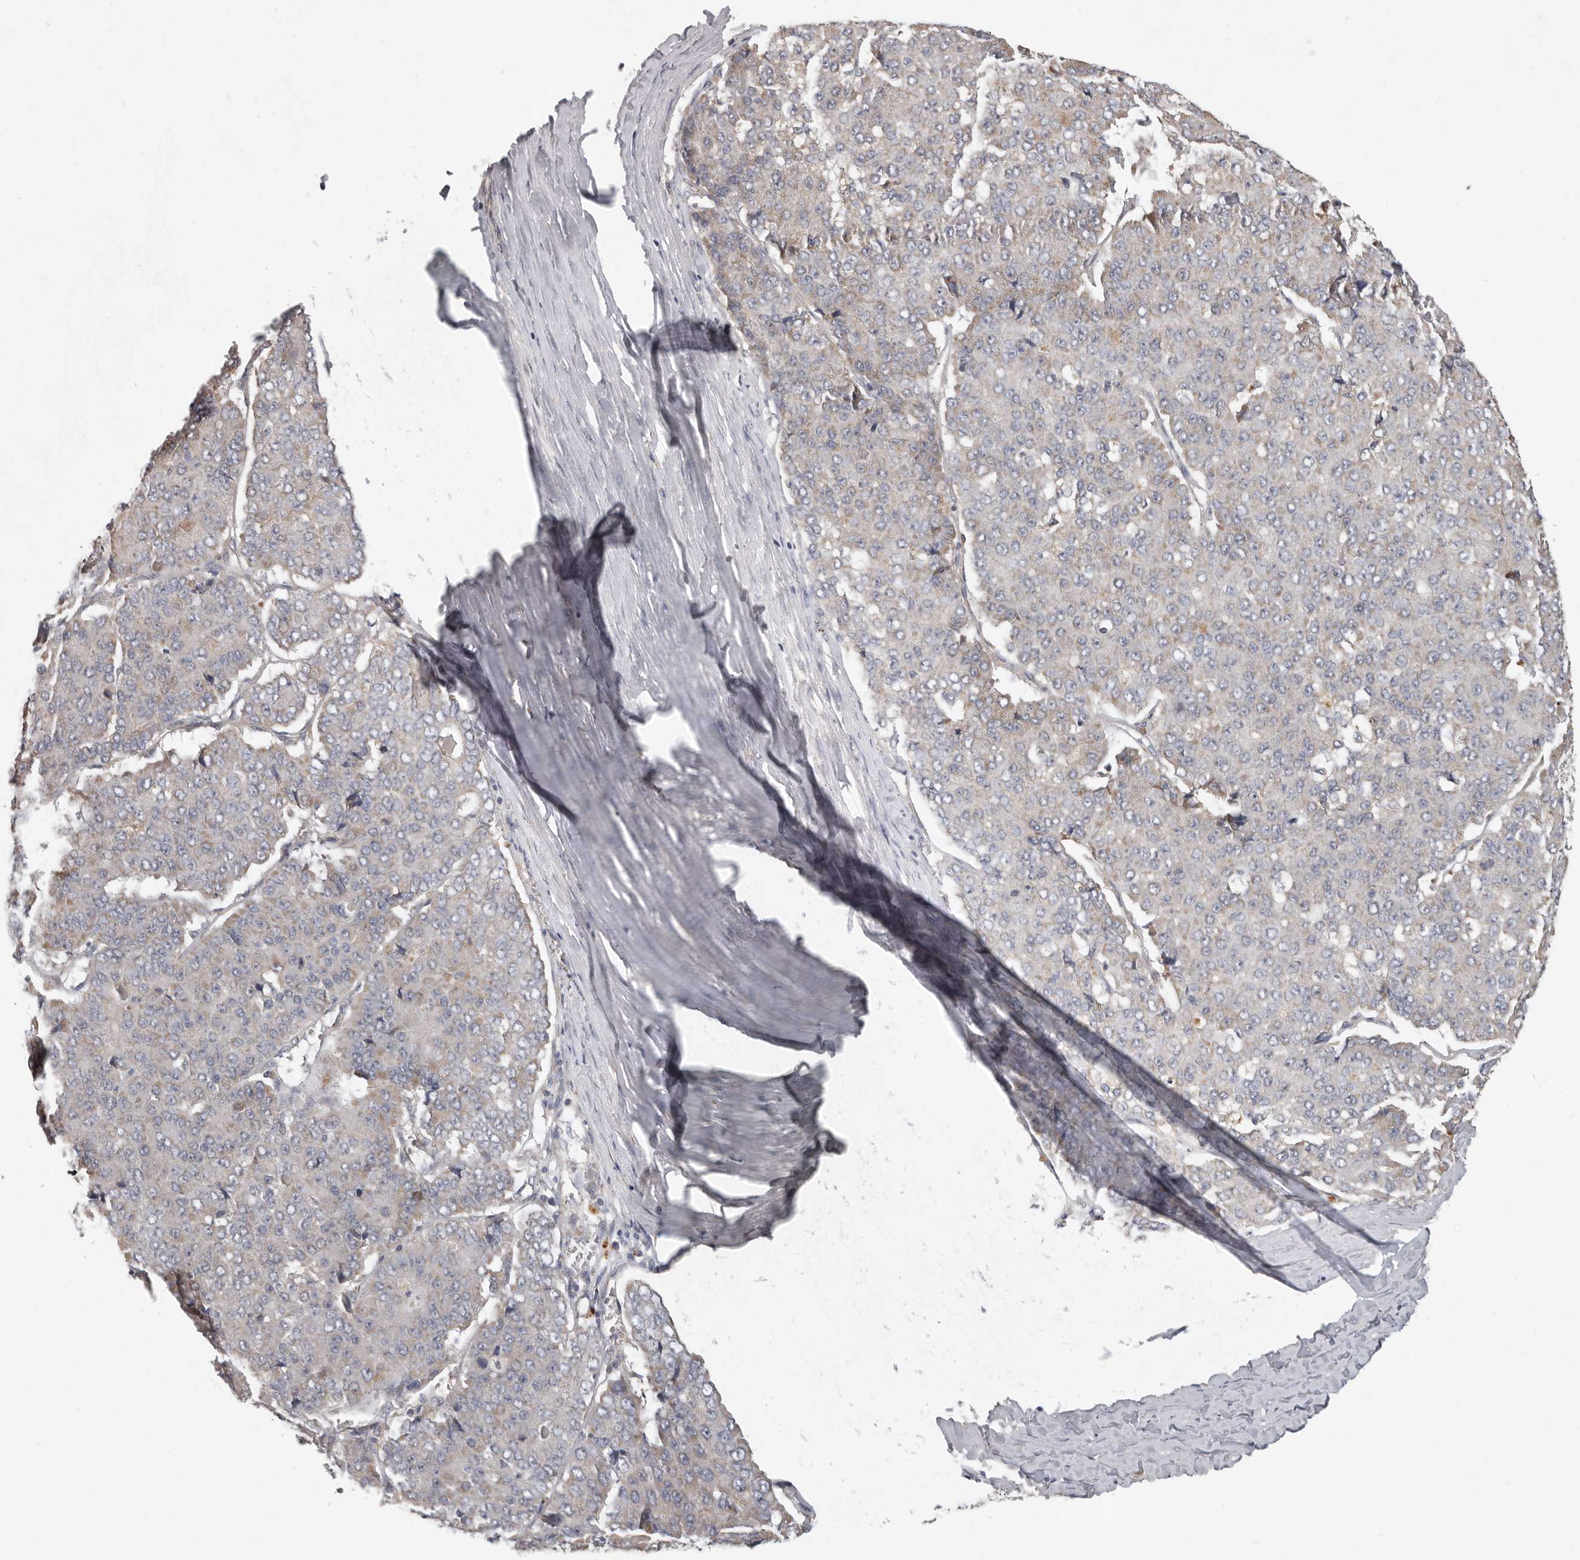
{"staining": {"intensity": "weak", "quantity": "<25%", "location": "cytoplasmic/membranous"}, "tissue": "pancreatic cancer", "cell_type": "Tumor cells", "image_type": "cancer", "snomed": [{"axis": "morphology", "description": "Adenocarcinoma, NOS"}, {"axis": "topography", "description": "Pancreas"}], "caption": "There is no significant staining in tumor cells of pancreatic cancer (adenocarcinoma).", "gene": "UNK", "patient": {"sex": "male", "age": 50}}